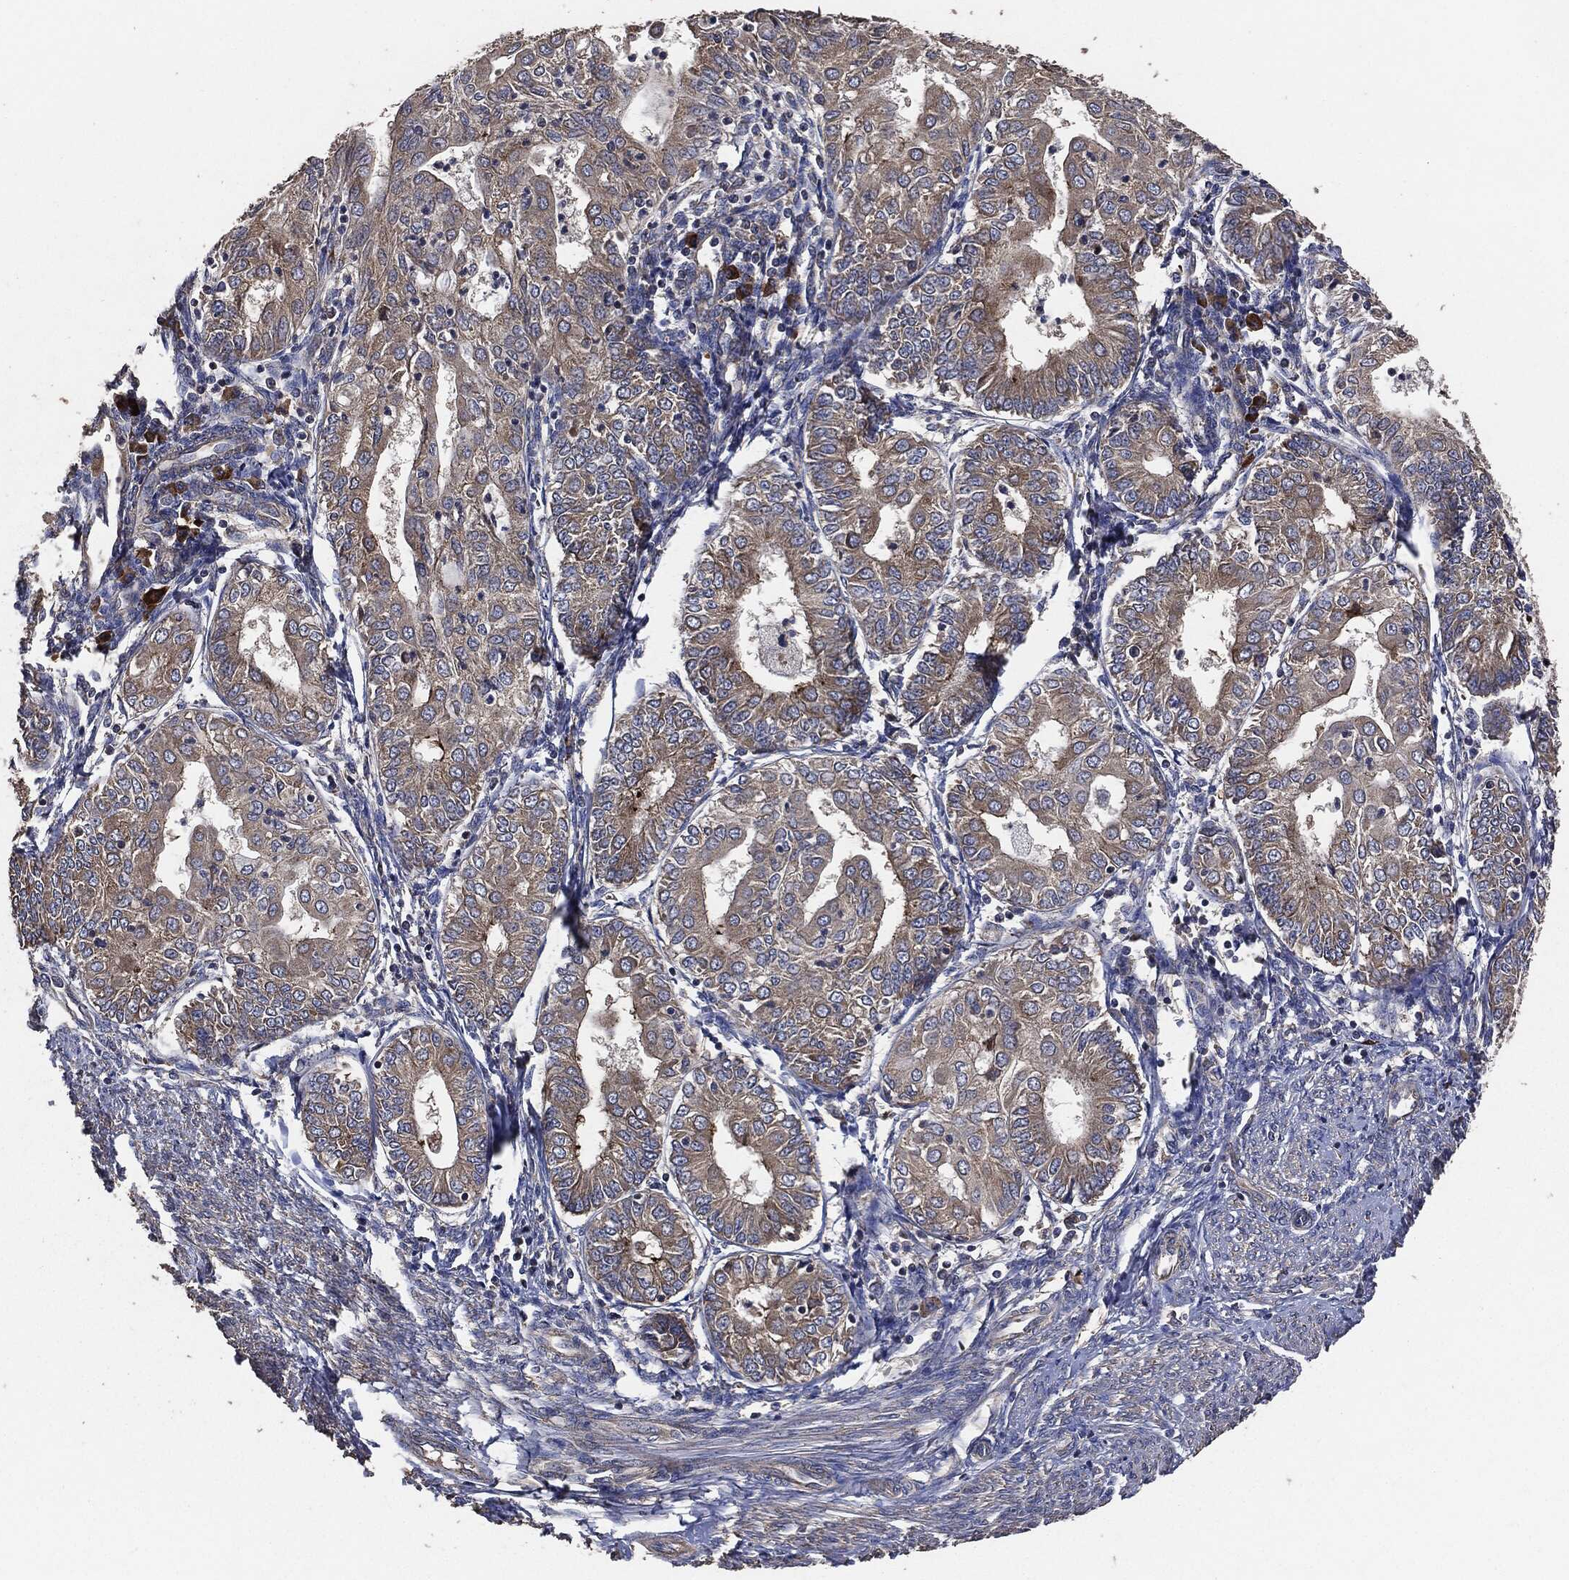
{"staining": {"intensity": "strong", "quantity": "<25%", "location": "cytoplasmic/membranous"}, "tissue": "endometrial cancer", "cell_type": "Tumor cells", "image_type": "cancer", "snomed": [{"axis": "morphology", "description": "Adenocarcinoma, NOS"}, {"axis": "topography", "description": "Endometrium"}], "caption": "Protein staining of endometrial cancer (adenocarcinoma) tissue reveals strong cytoplasmic/membranous expression in approximately <25% of tumor cells.", "gene": "STK3", "patient": {"sex": "female", "age": 68}}